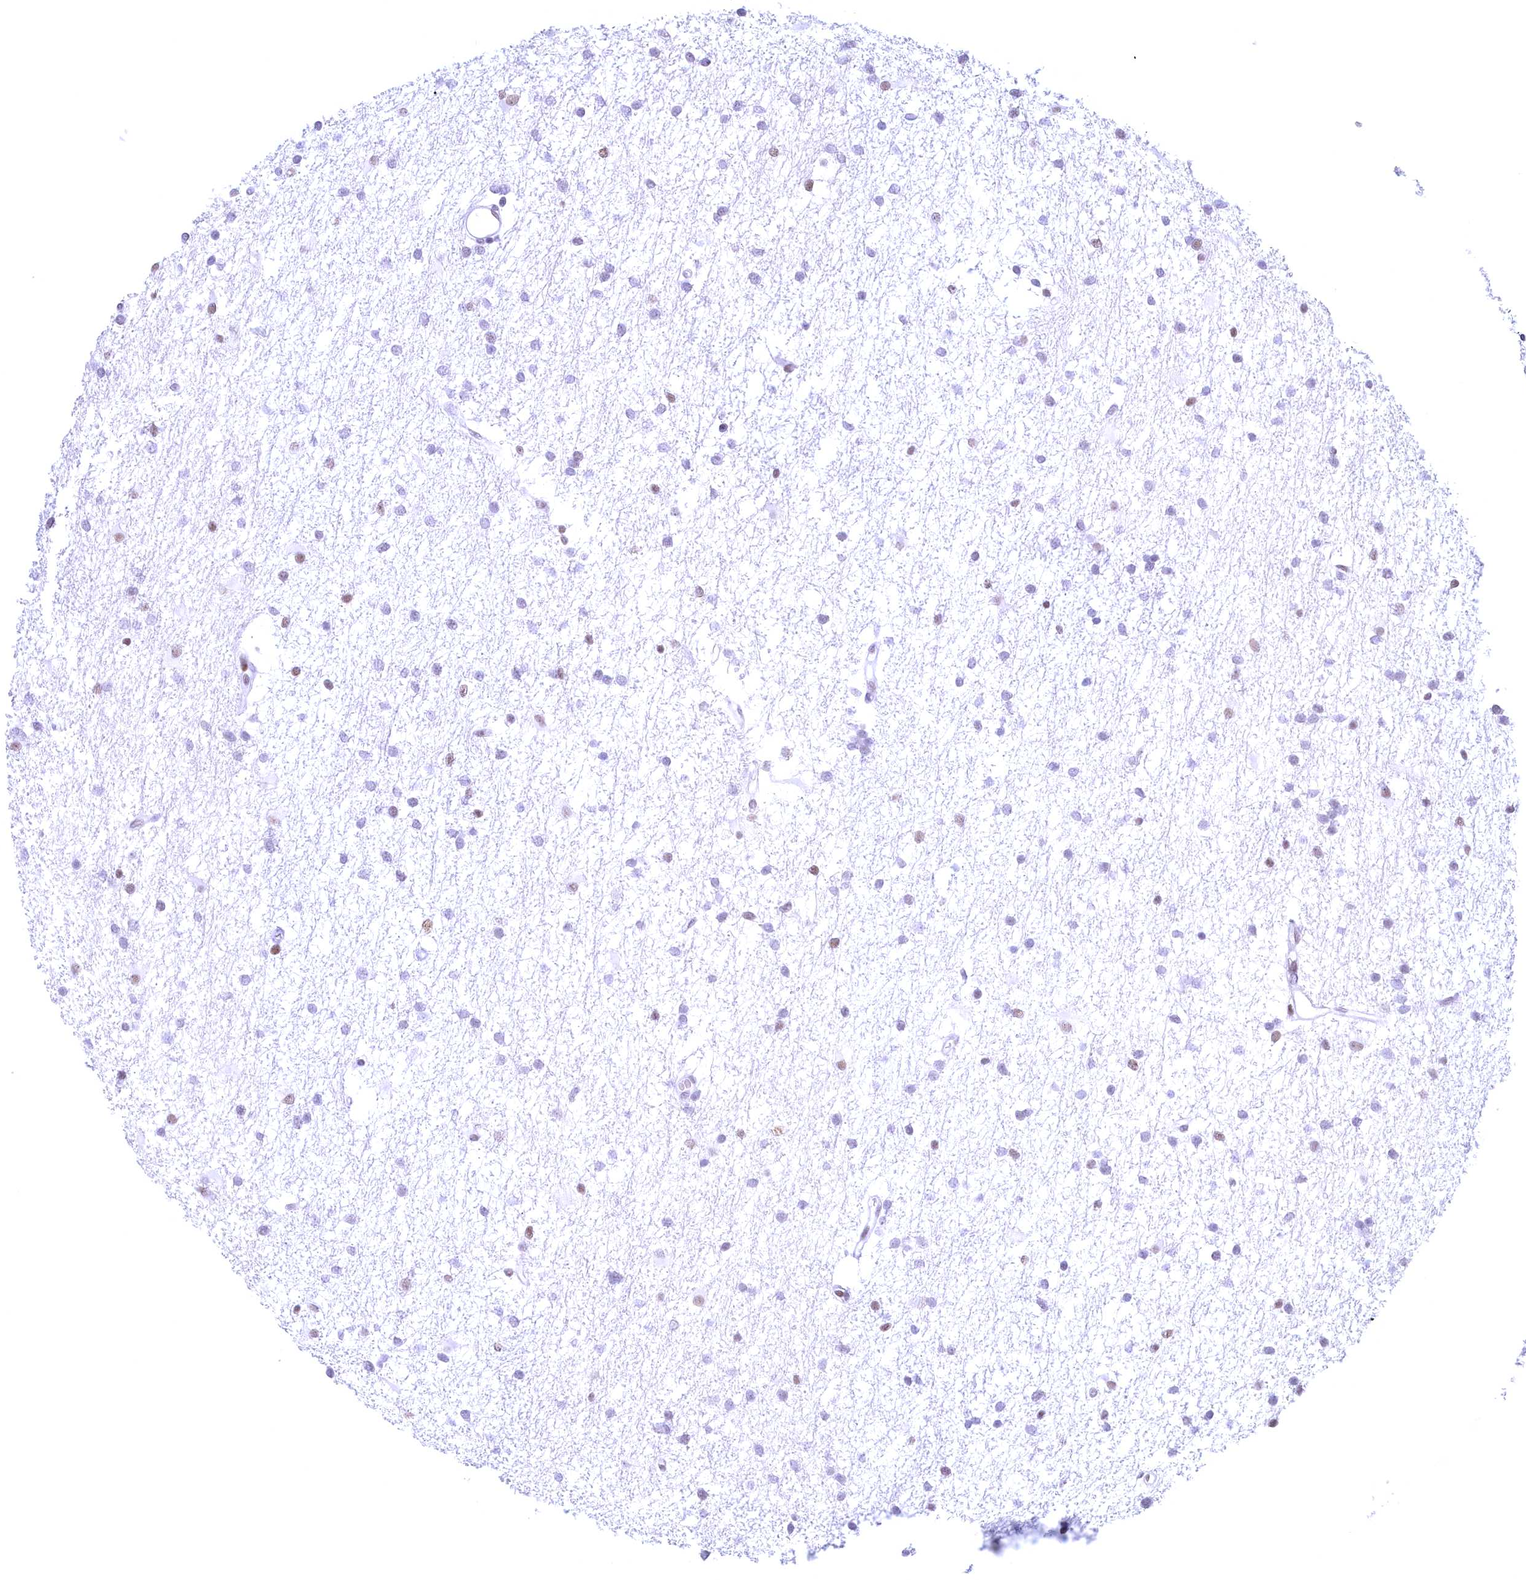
{"staining": {"intensity": "moderate", "quantity": "<25%", "location": "nuclear"}, "tissue": "glioma", "cell_type": "Tumor cells", "image_type": "cancer", "snomed": [{"axis": "morphology", "description": "Glioma, malignant, High grade"}, {"axis": "topography", "description": "Brain"}], "caption": "A low amount of moderate nuclear positivity is appreciated in approximately <25% of tumor cells in glioma tissue.", "gene": "CDC26", "patient": {"sex": "male", "age": 77}}